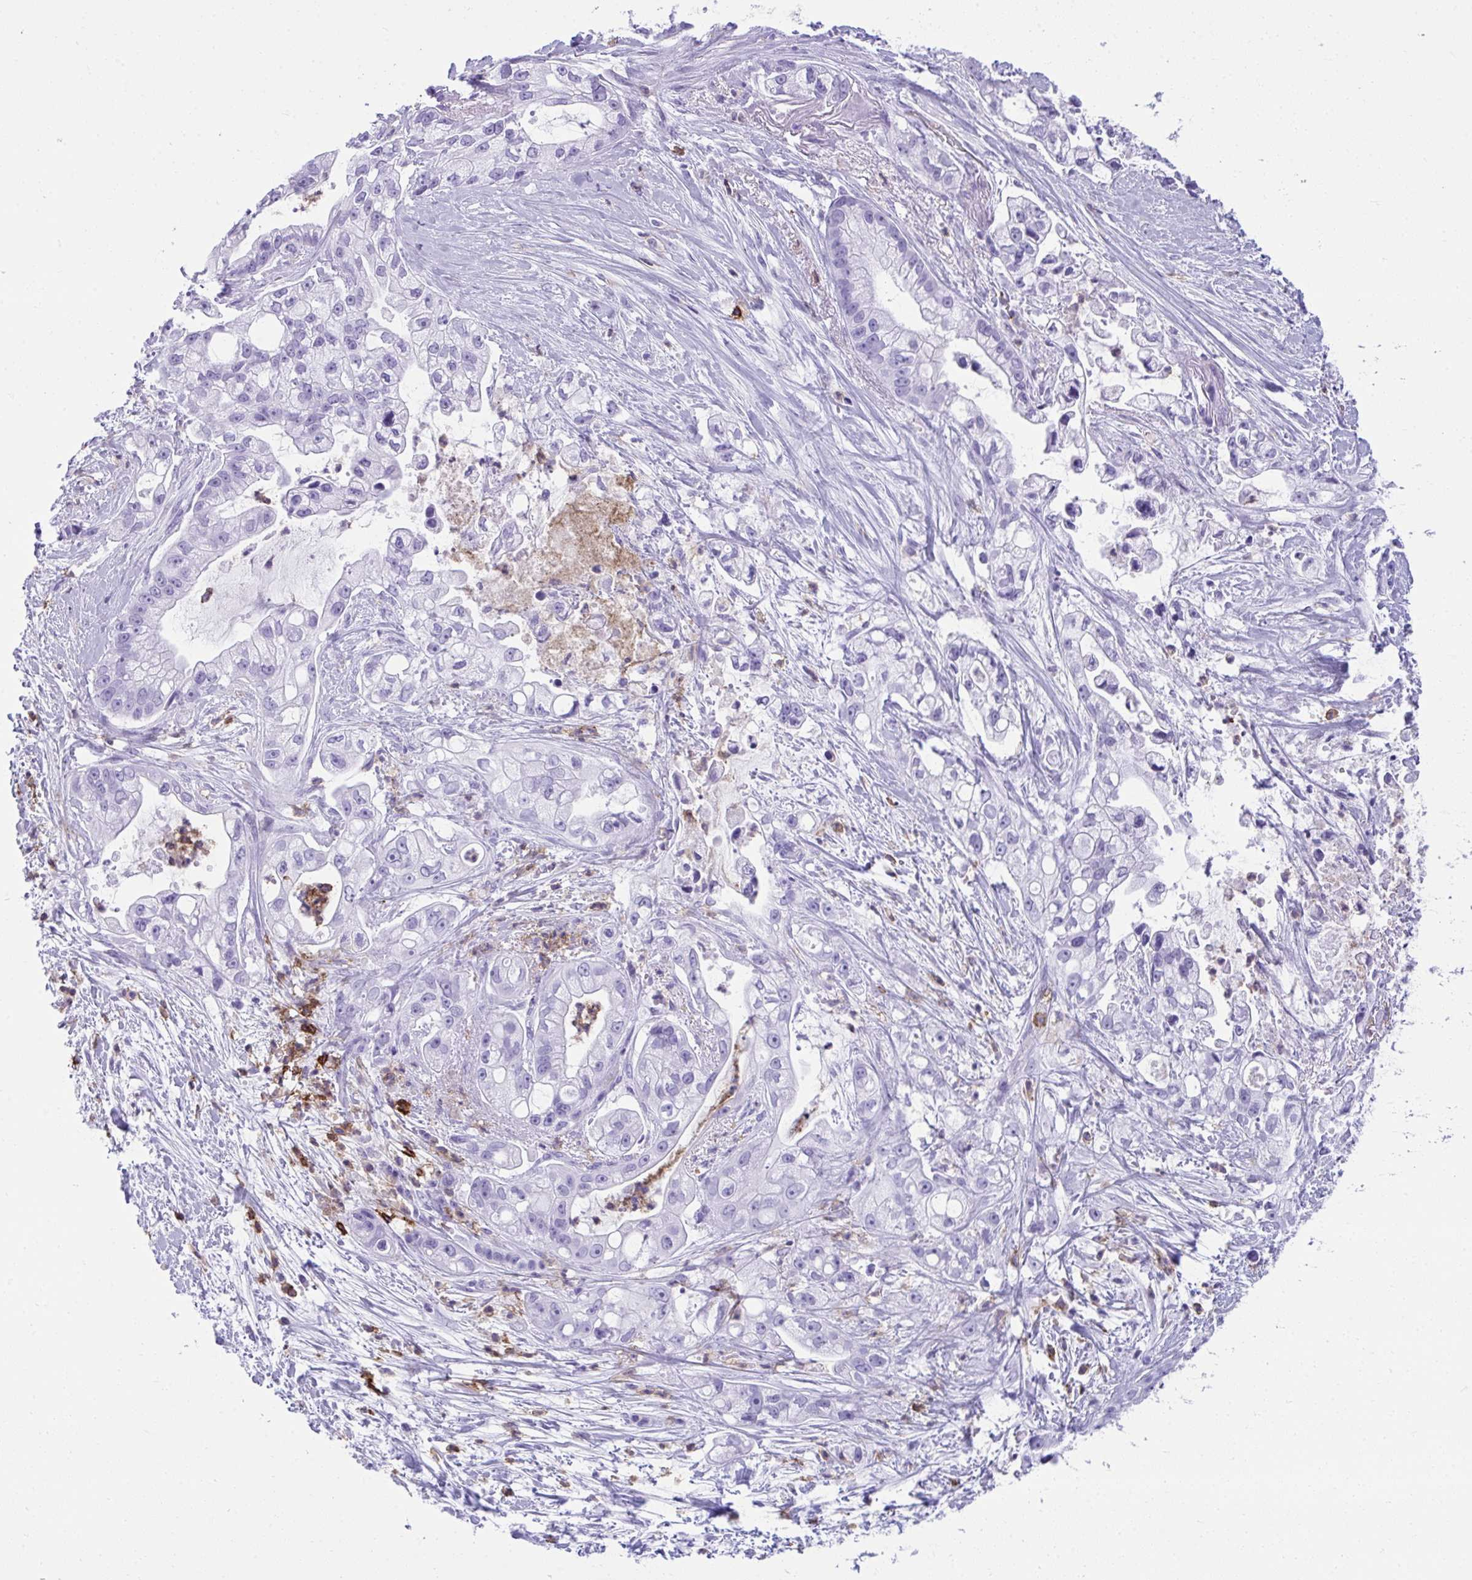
{"staining": {"intensity": "negative", "quantity": "none", "location": "none"}, "tissue": "pancreatic cancer", "cell_type": "Tumor cells", "image_type": "cancer", "snomed": [{"axis": "morphology", "description": "Adenocarcinoma, NOS"}, {"axis": "topography", "description": "Pancreas"}], "caption": "Photomicrograph shows no protein expression in tumor cells of pancreatic cancer tissue.", "gene": "SPN", "patient": {"sex": "female", "age": 69}}